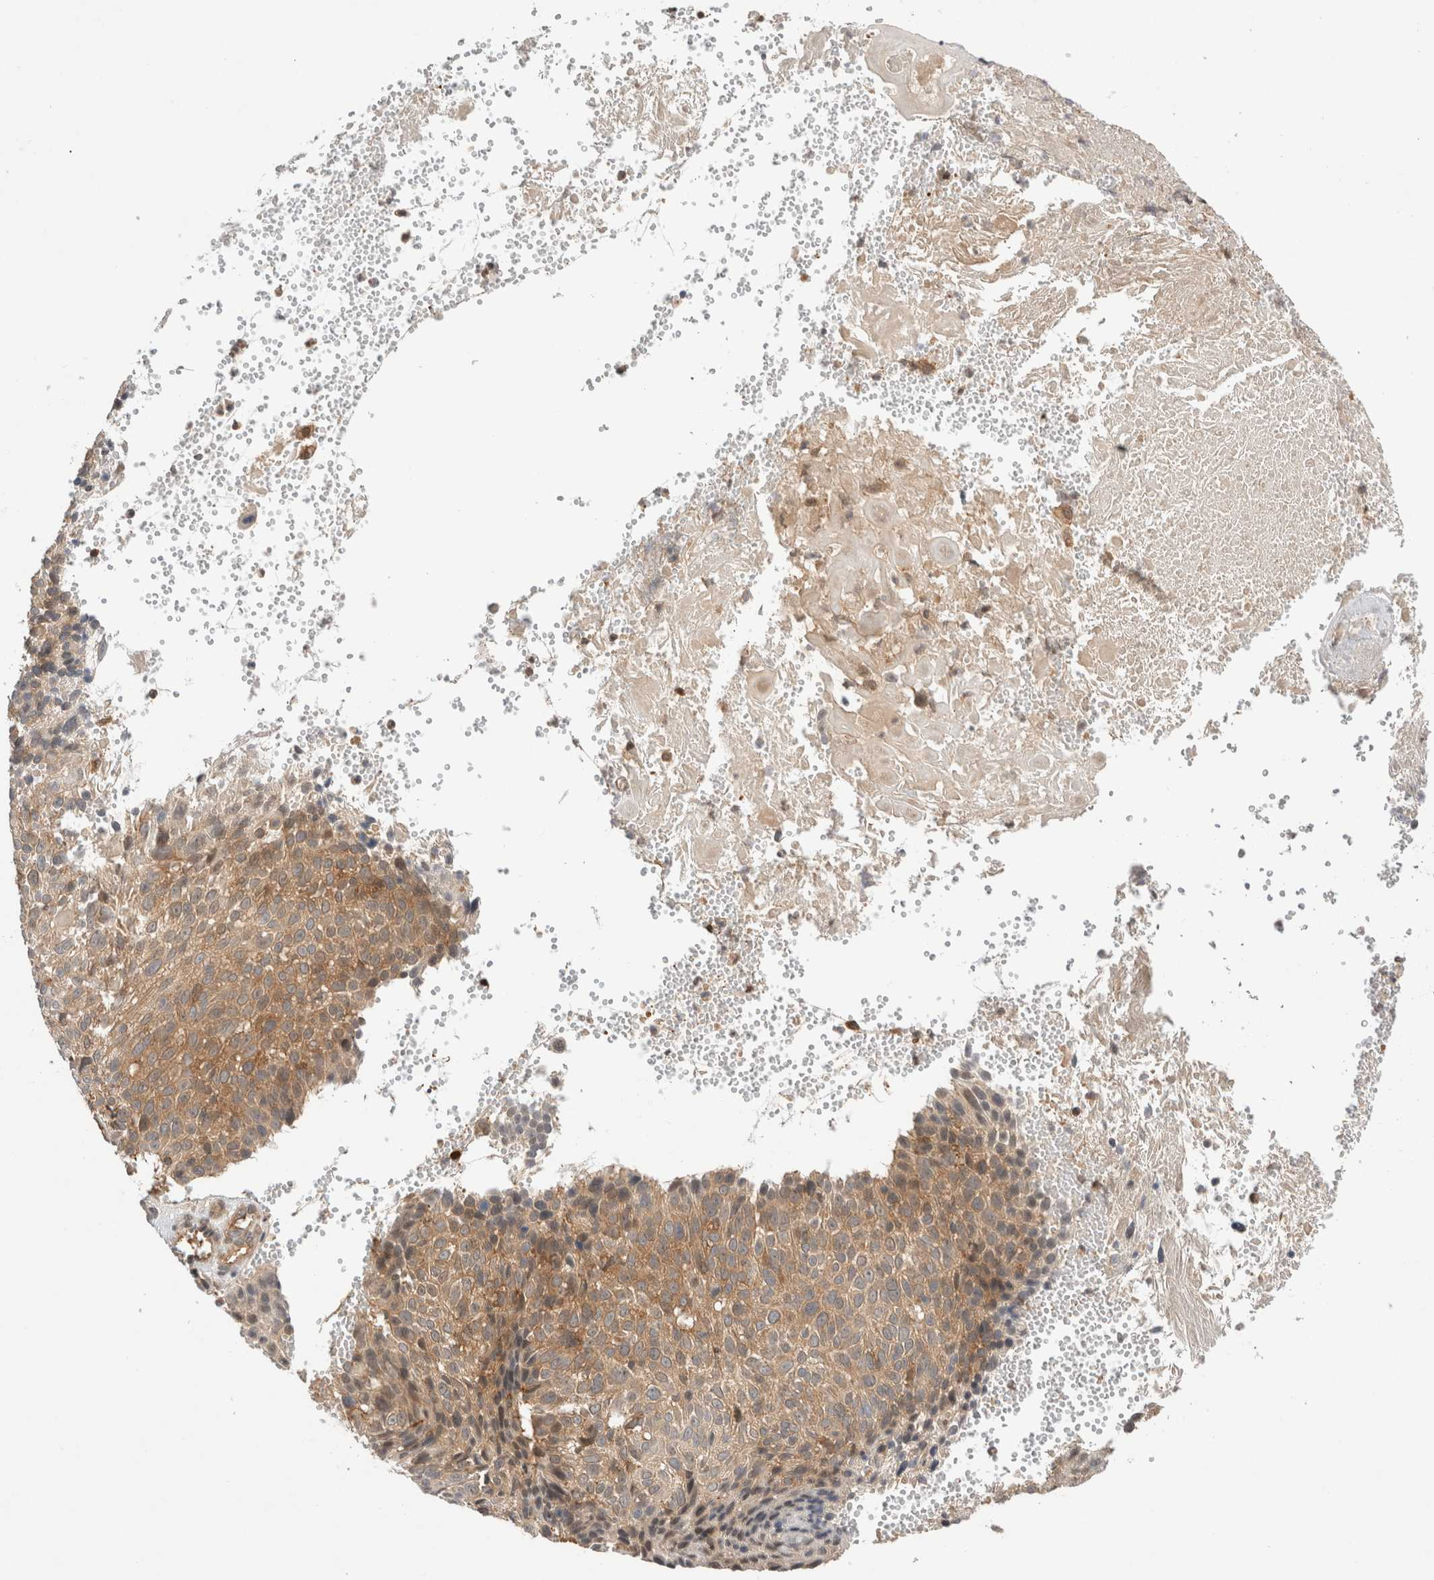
{"staining": {"intensity": "moderate", "quantity": ">75%", "location": "cytoplasmic/membranous"}, "tissue": "cervical cancer", "cell_type": "Tumor cells", "image_type": "cancer", "snomed": [{"axis": "morphology", "description": "Squamous cell carcinoma, NOS"}, {"axis": "topography", "description": "Cervix"}], "caption": "Tumor cells demonstrate moderate cytoplasmic/membranous positivity in about >75% of cells in squamous cell carcinoma (cervical).", "gene": "NFKB1", "patient": {"sex": "female", "age": 74}}